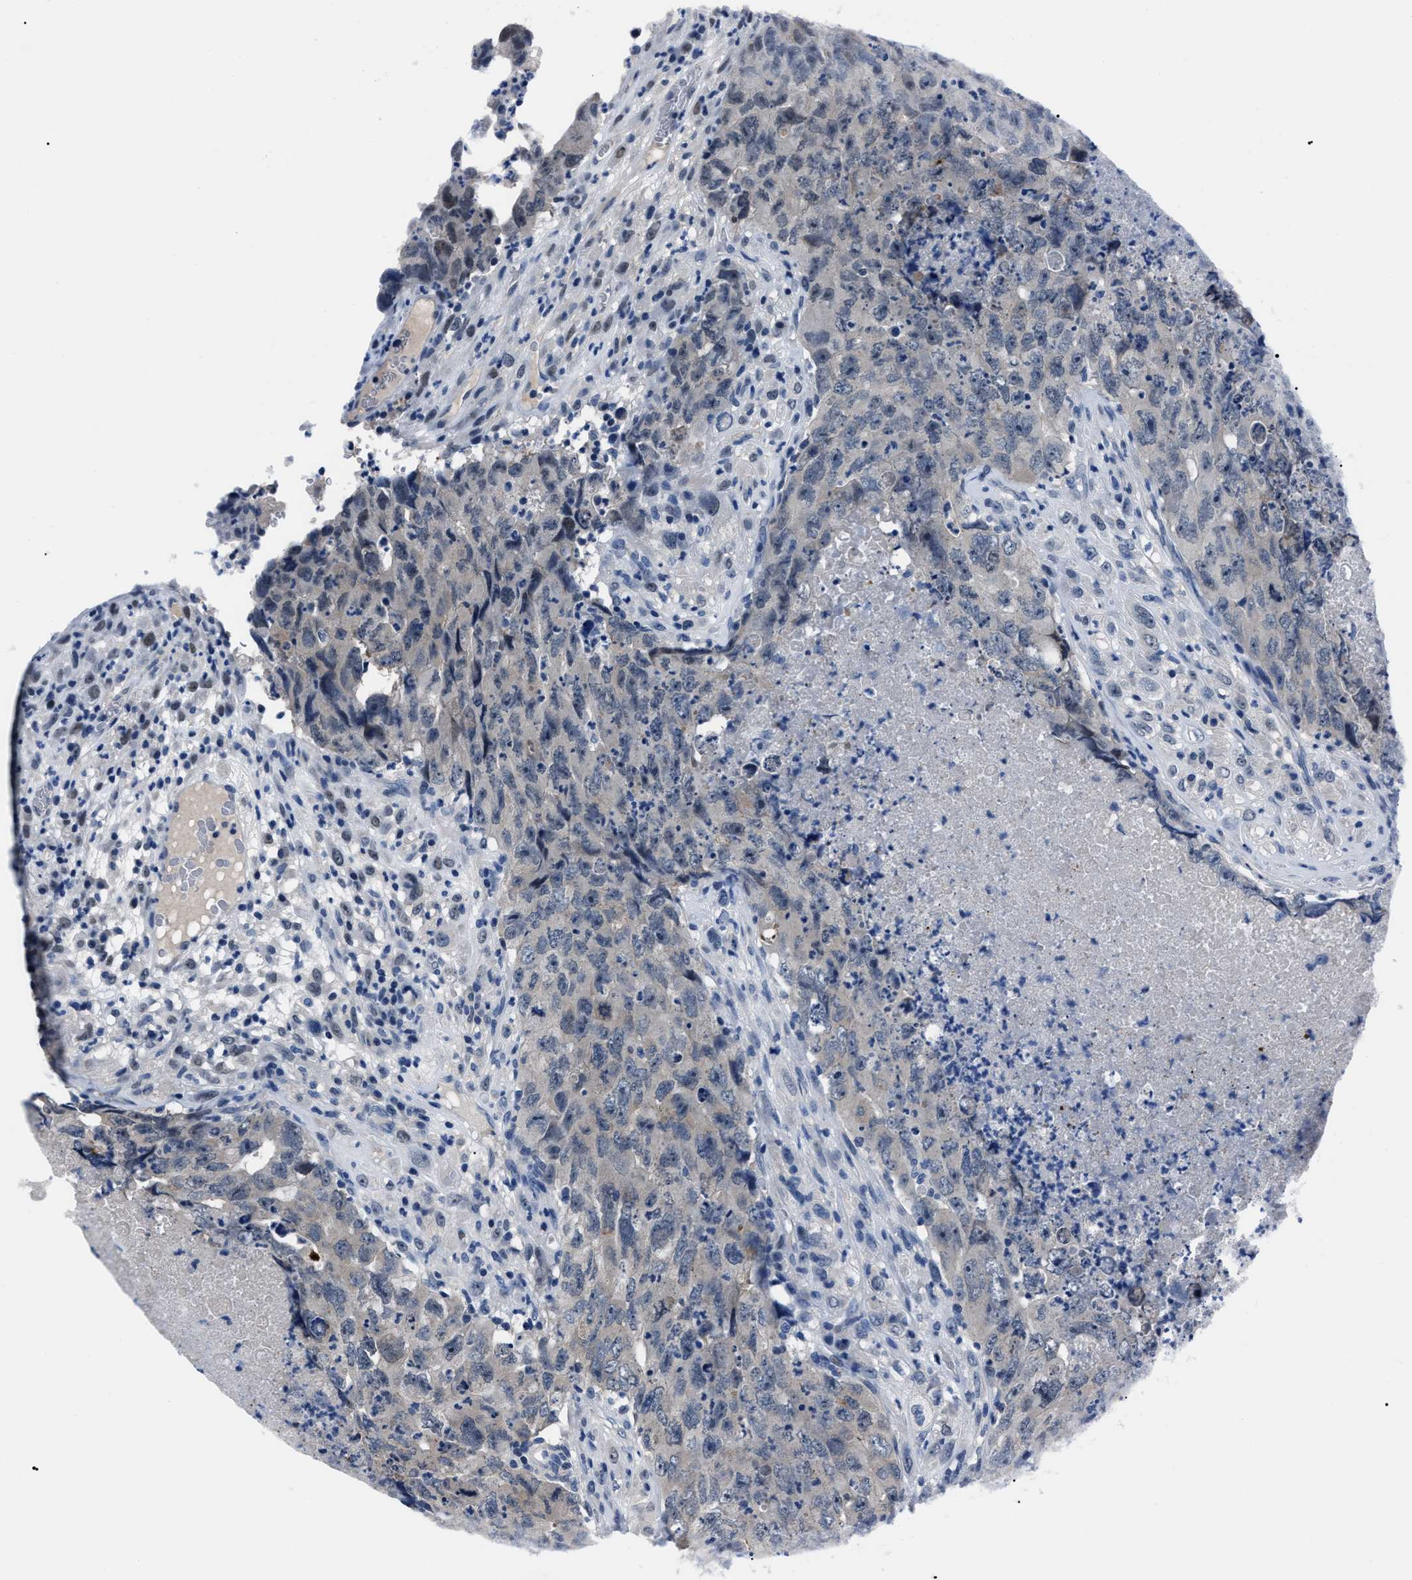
{"staining": {"intensity": "negative", "quantity": "none", "location": "none"}, "tissue": "testis cancer", "cell_type": "Tumor cells", "image_type": "cancer", "snomed": [{"axis": "morphology", "description": "Carcinoma, Embryonal, NOS"}, {"axis": "topography", "description": "Testis"}], "caption": "This is an immunohistochemistry photomicrograph of testis cancer (embryonal carcinoma). There is no positivity in tumor cells.", "gene": "LRWD1", "patient": {"sex": "male", "age": 32}}